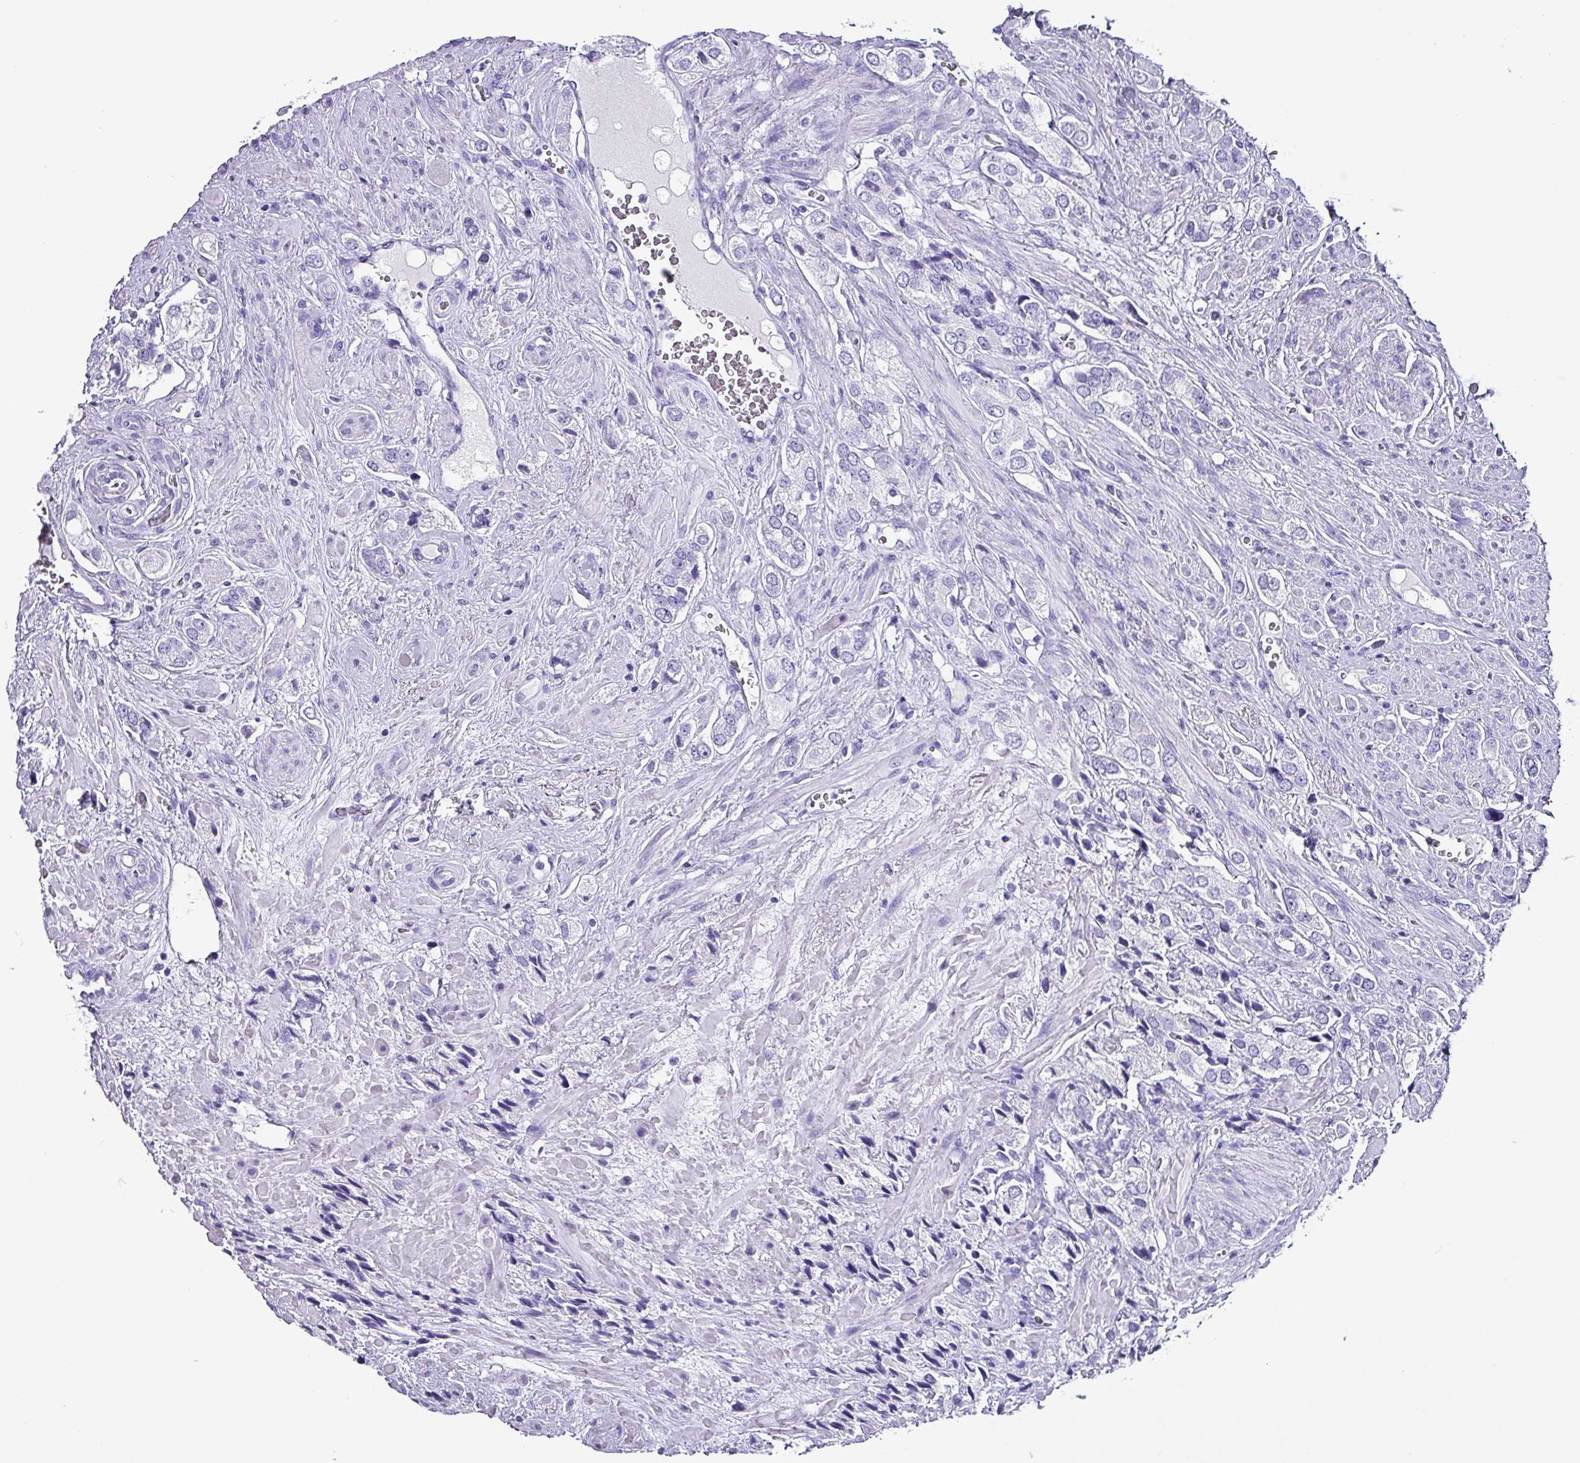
{"staining": {"intensity": "negative", "quantity": "none", "location": "none"}, "tissue": "prostate cancer", "cell_type": "Tumor cells", "image_type": "cancer", "snomed": [{"axis": "morphology", "description": "Adenocarcinoma, High grade"}, {"axis": "topography", "description": "Prostate and seminal vesicle, NOS"}], "caption": "Tumor cells show no significant protein staining in prostate cancer (high-grade adenocarcinoma).", "gene": "KRT6C", "patient": {"sex": "male", "age": 64}}